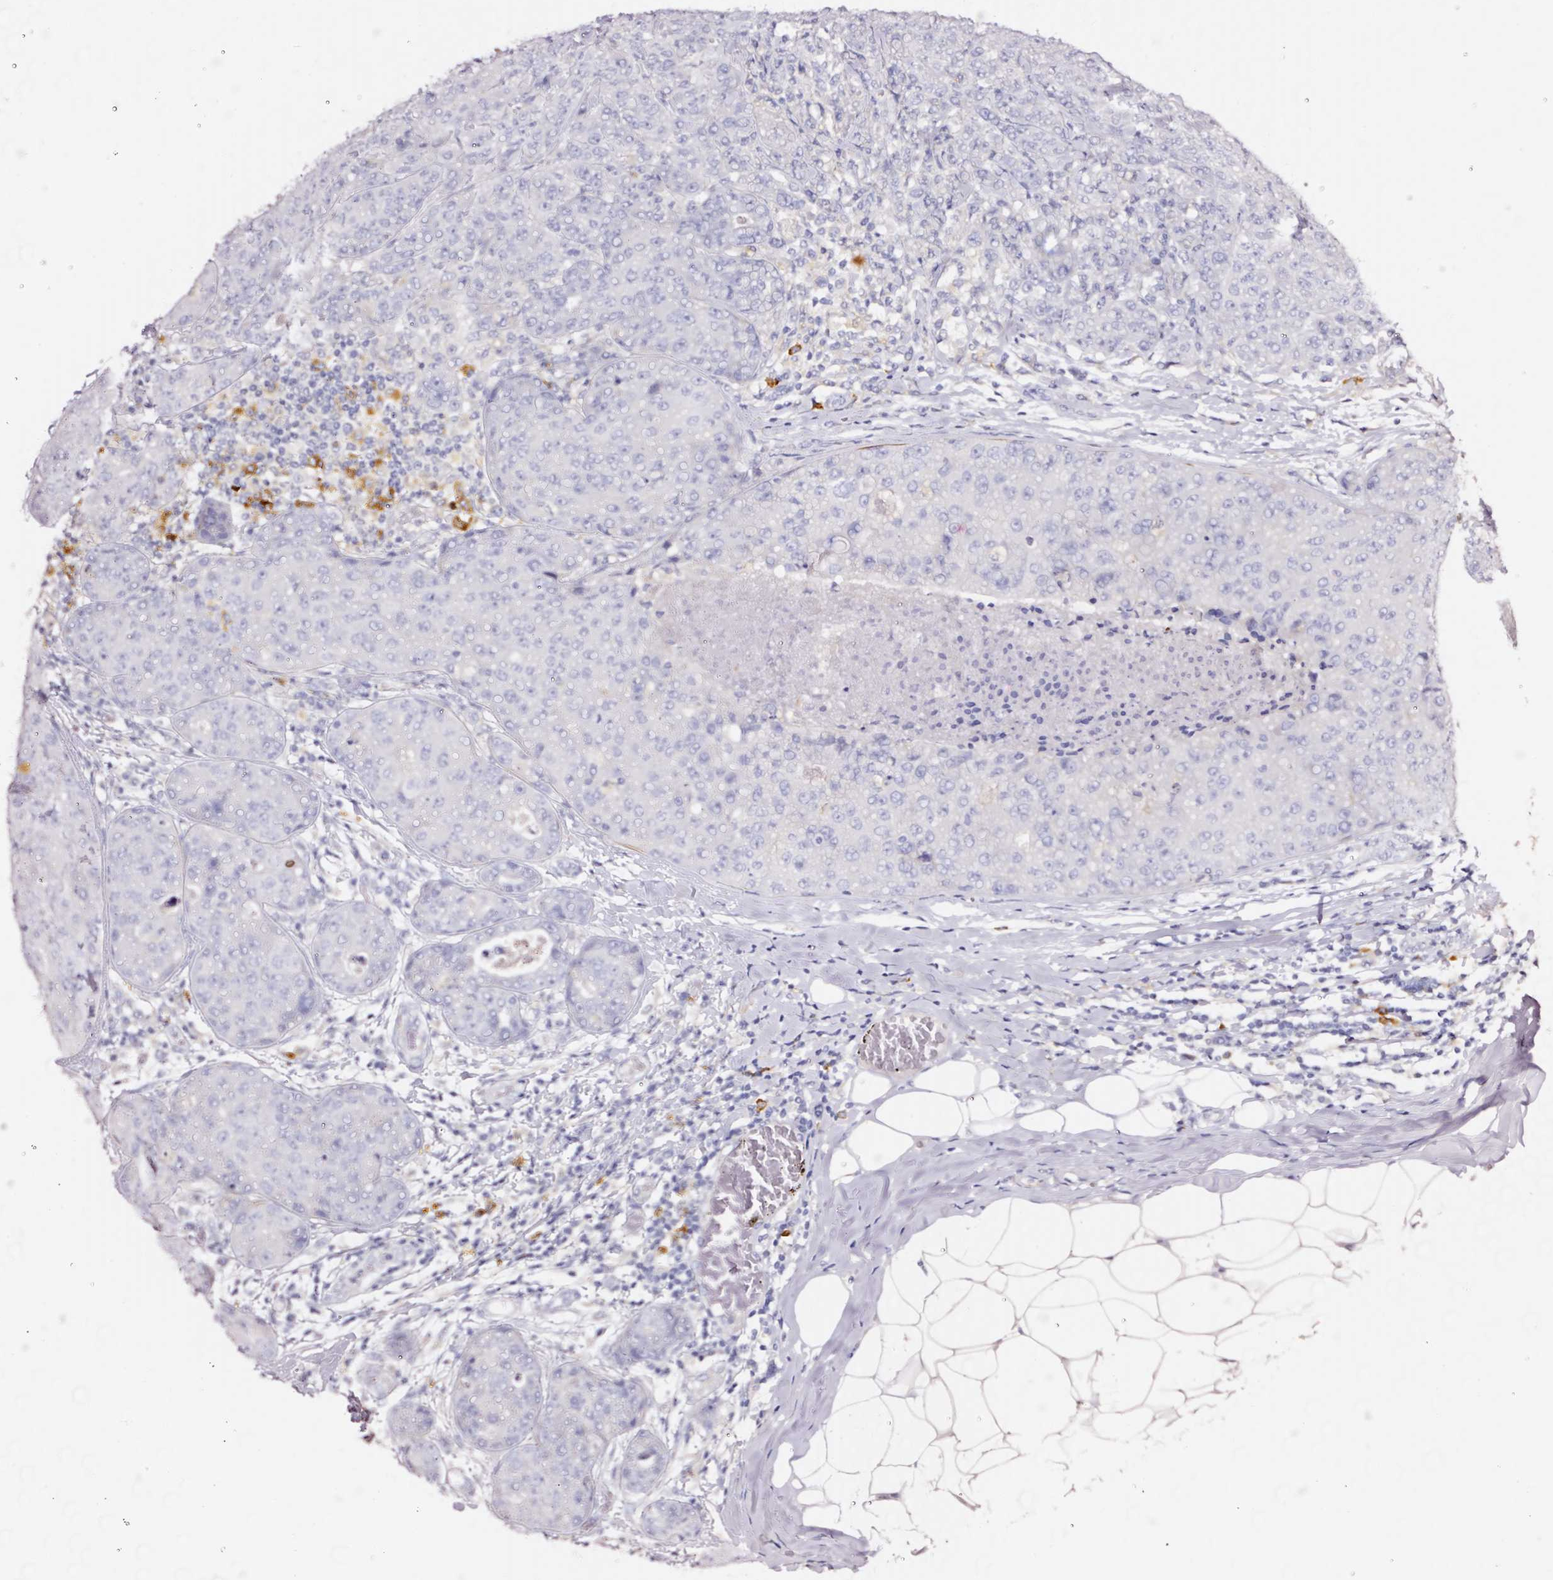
{"staining": {"intensity": "negative", "quantity": "none", "location": "none"}, "tissue": "breast cancer", "cell_type": "Tumor cells", "image_type": "cancer", "snomed": [{"axis": "morphology", "description": "Duct carcinoma"}, {"axis": "topography", "description": "Breast"}], "caption": "Histopathology image shows no protein expression in tumor cells of breast intraductal carcinoma tissue. The staining was performed using DAB to visualize the protein expression in brown, while the nuclei were stained in blue with hematoxylin (Magnification: 20x).", "gene": "CYB561A3", "patient": {"sex": "female", "age": 43}}